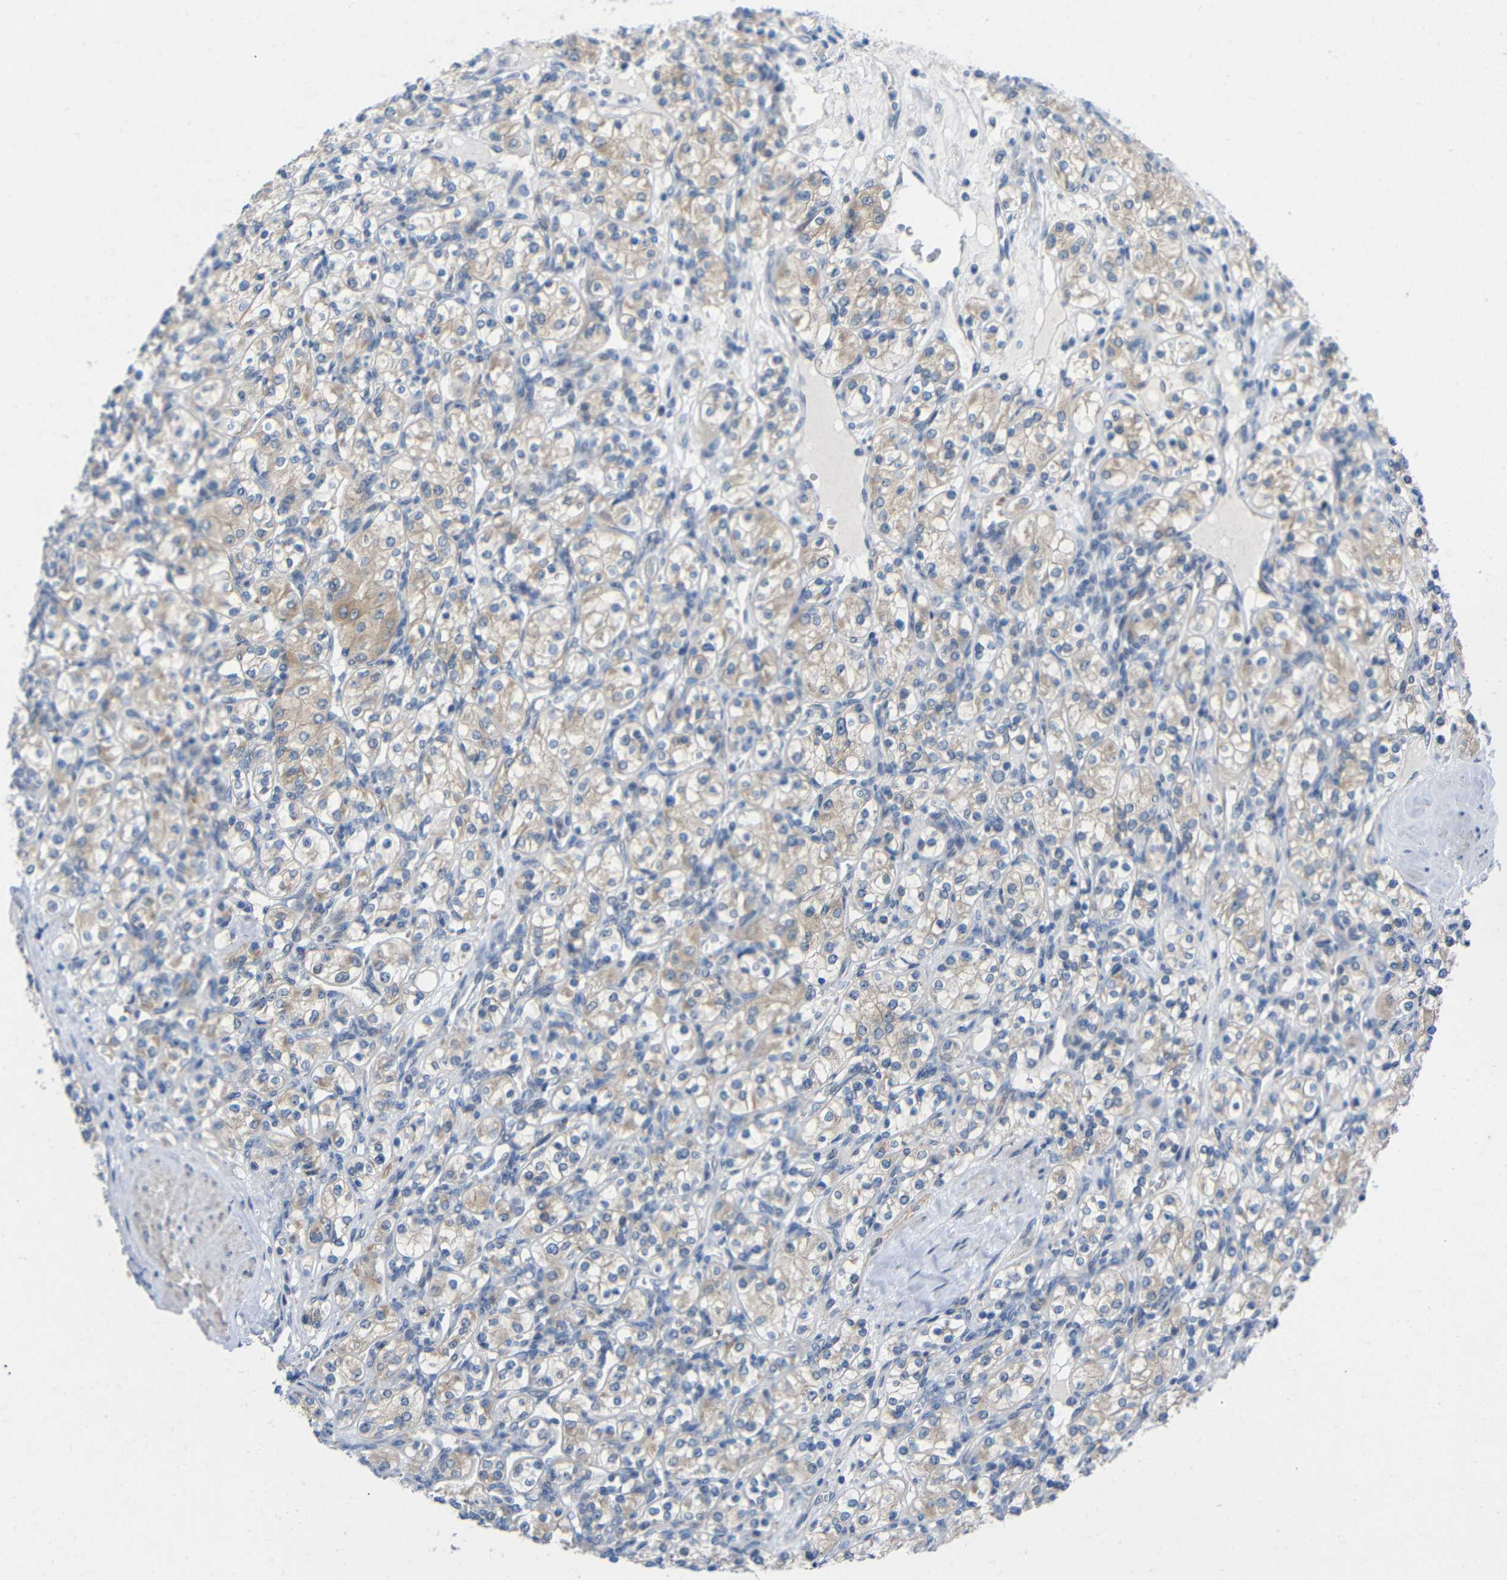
{"staining": {"intensity": "weak", "quantity": "25%-75%", "location": "cytoplasmic/membranous"}, "tissue": "renal cancer", "cell_type": "Tumor cells", "image_type": "cancer", "snomed": [{"axis": "morphology", "description": "Adenocarcinoma, NOS"}, {"axis": "topography", "description": "Kidney"}], "caption": "DAB (3,3'-diaminobenzidine) immunohistochemical staining of human renal cancer demonstrates weak cytoplasmic/membranous protein staining in approximately 25%-75% of tumor cells. (brown staining indicates protein expression, while blue staining denotes nuclei).", "gene": "CMTM1", "patient": {"sex": "male", "age": 77}}